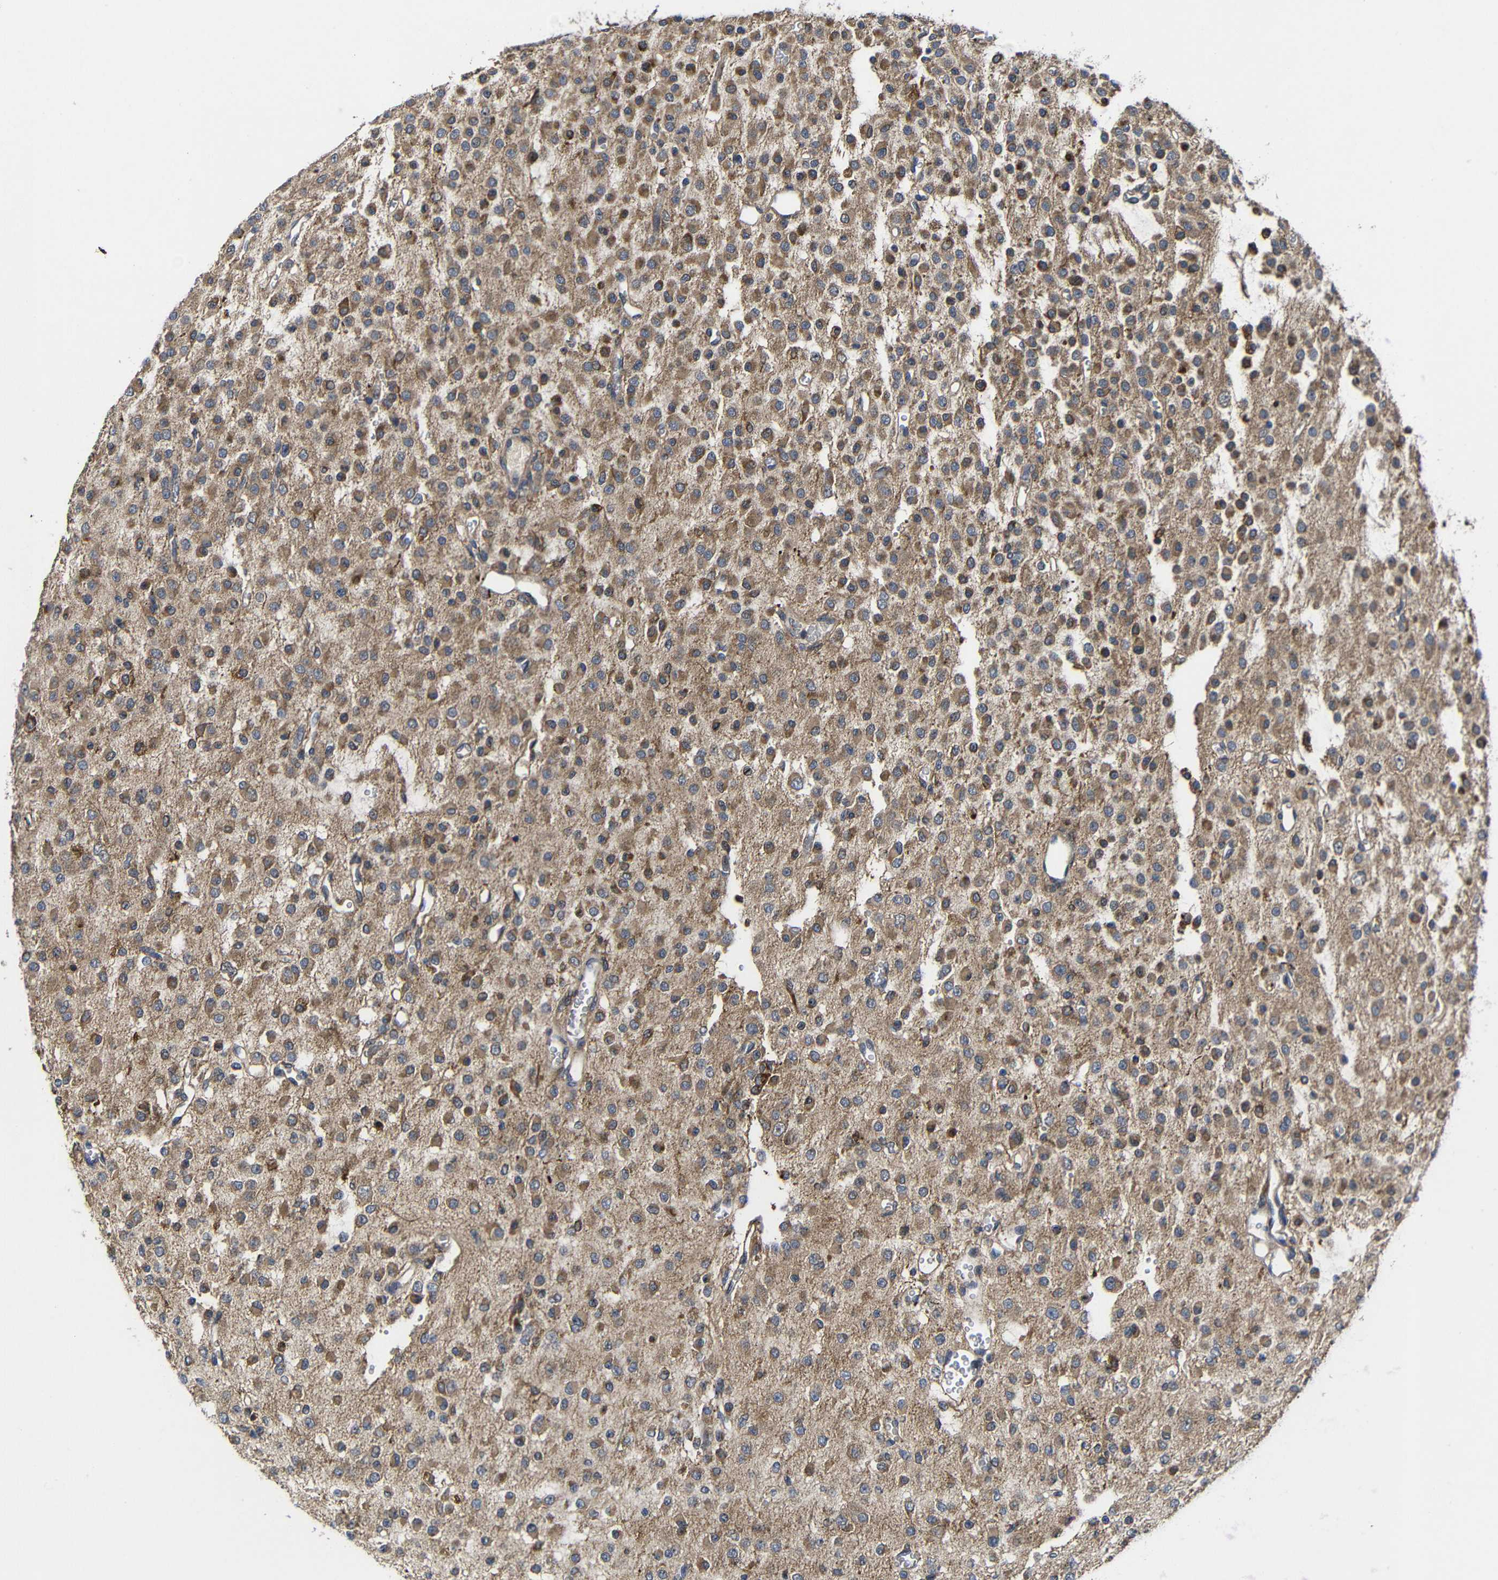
{"staining": {"intensity": "moderate", "quantity": ">75%", "location": "cytoplasmic/membranous"}, "tissue": "glioma", "cell_type": "Tumor cells", "image_type": "cancer", "snomed": [{"axis": "morphology", "description": "Glioma, malignant, Low grade"}, {"axis": "topography", "description": "Brain"}], "caption": "Immunohistochemical staining of human malignant glioma (low-grade) shows medium levels of moderate cytoplasmic/membranous protein positivity in approximately >75% of tumor cells.", "gene": "LPAR5", "patient": {"sex": "male", "age": 38}}